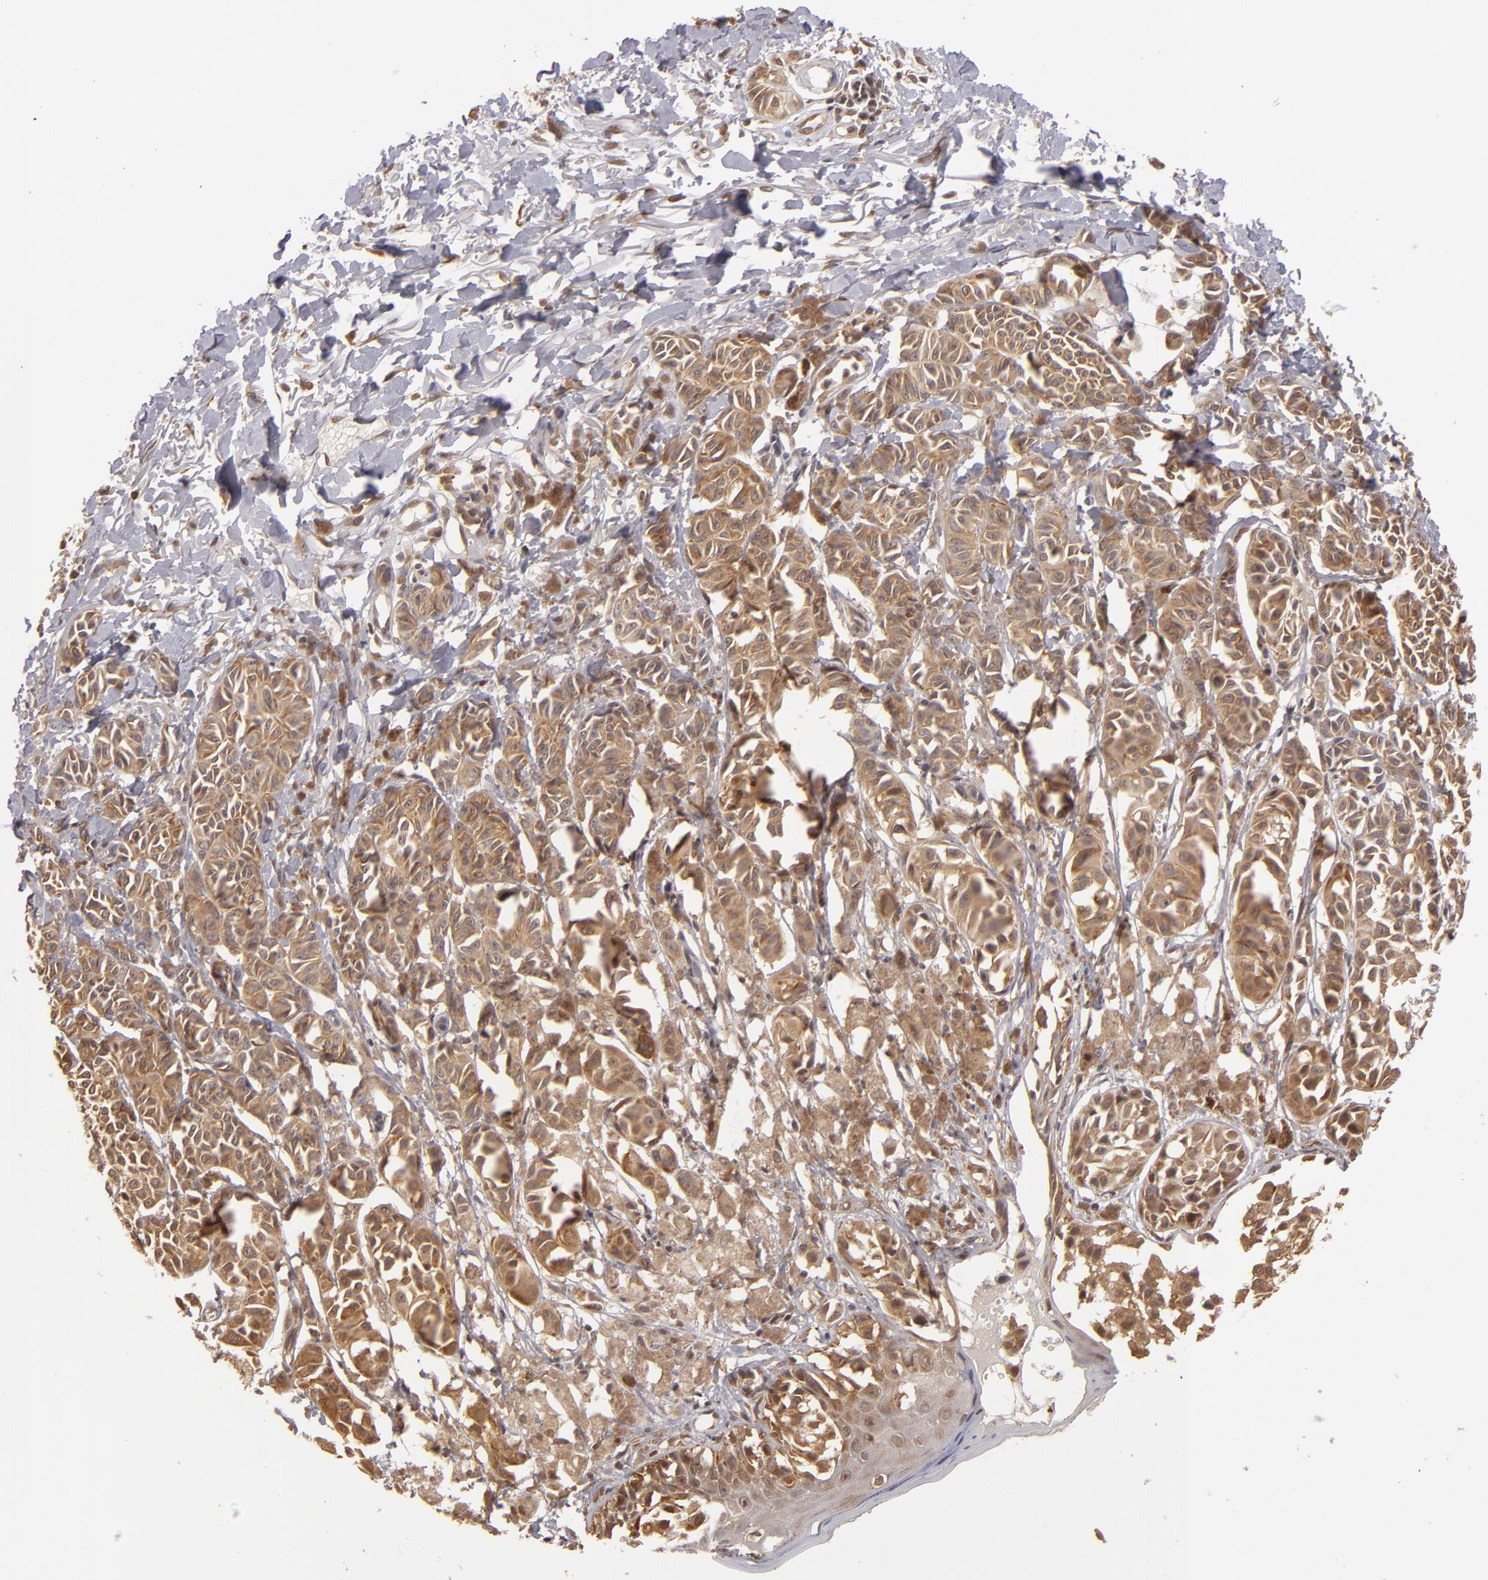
{"staining": {"intensity": "moderate", "quantity": ">75%", "location": "cytoplasmic/membranous"}, "tissue": "melanoma", "cell_type": "Tumor cells", "image_type": "cancer", "snomed": [{"axis": "morphology", "description": "Malignant melanoma, NOS"}, {"axis": "topography", "description": "Skin"}], "caption": "Immunohistochemistry photomicrograph of melanoma stained for a protein (brown), which shows medium levels of moderate cytoplasmic/membranous positivity in approximately >75% of tumor cells.", "gene": "MAPK3", "patient": {"sex": "male", "age": 76}}